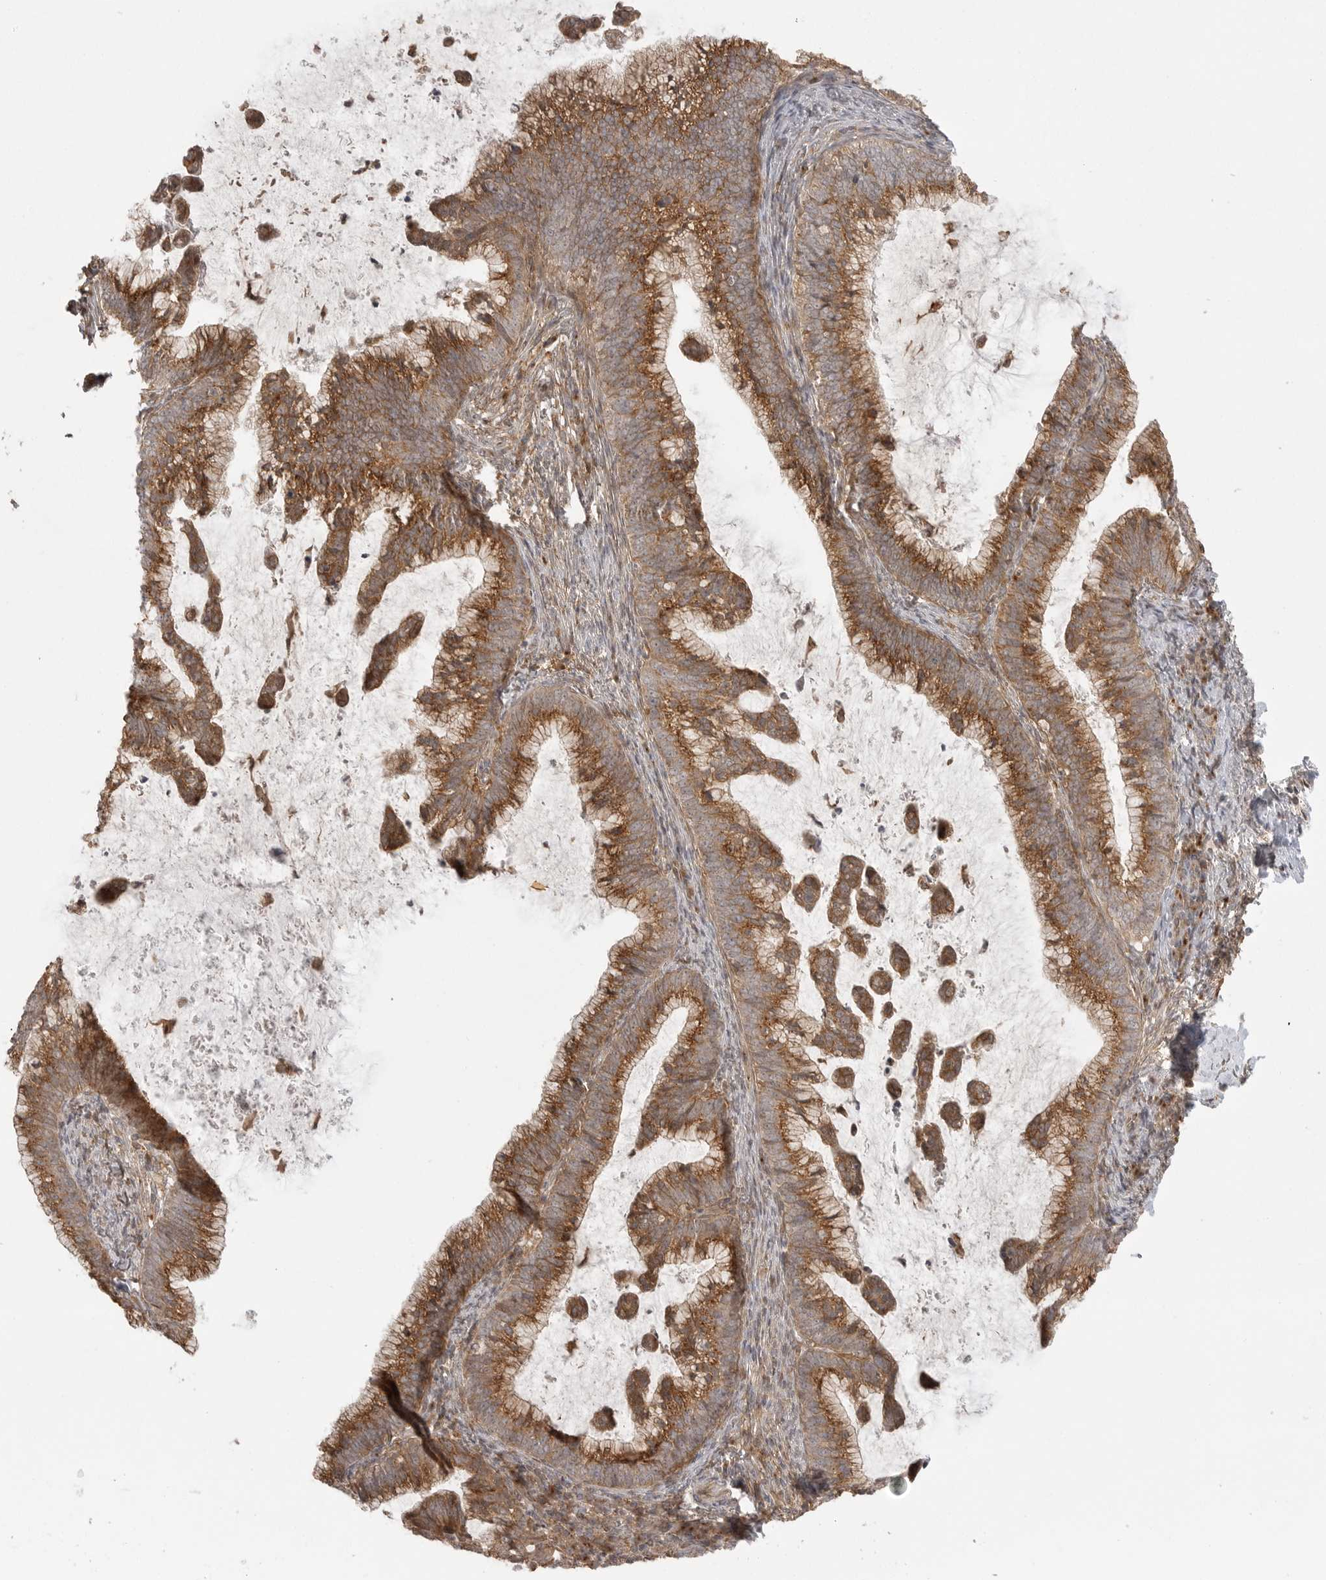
{"staining": {"intensity": "strong", "quantity": ">75%", "location": "cytoplasmic/membranous"}, "tissue": "cervical cancer", "cell_type": "Tumor cells", "image_type": "cancer", "snomed": [{"axis": "morphology", "description": "Adenocarcinoma, NOS"}, {"axis": "topography", "description": "Cervix"}], "caption": "A brown stain highlights strong cytoplasmic/membranous expression of a protein in human adenocarcinoma (cervical) tumor cells.", "gene": "FAT3", "patient": {"sex": "female", "age": 36}}